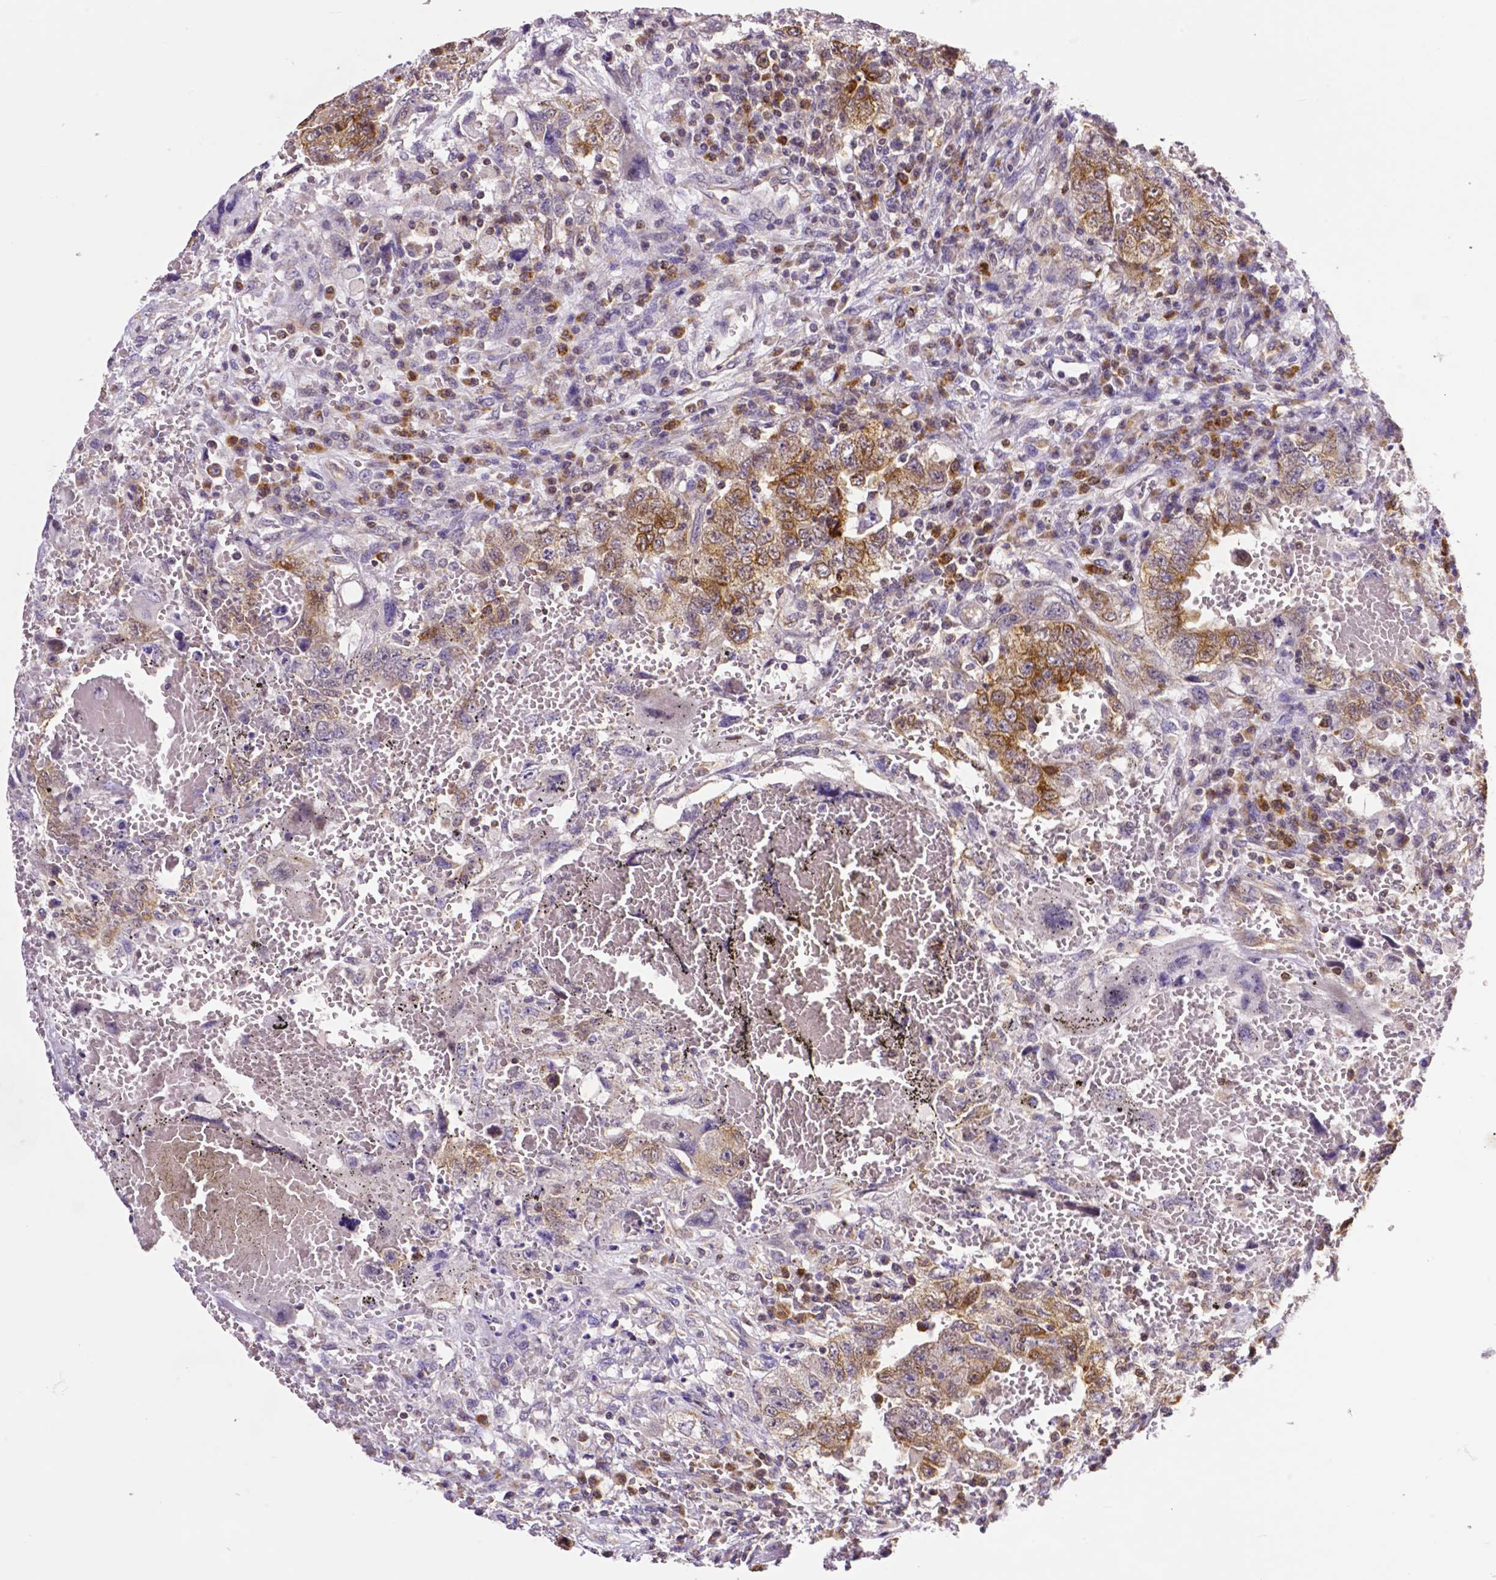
{"staining": {"intensity": "moderate", "quantity": ">75%", "location": "cytoplasmic/membranous"}, "tissue": "testis cancer", "cell_type": "Tumor cells", "image_type": "cancer", "snomed": [{"axis": "morphology", "description": "Carcinoma, Embryonal, NOS"}, {"axis": "topography", "description": "Testis"}], "caption": "The immunohistochemical stain shows moderate cytoplasmic/membranous staining in tumor cells of testis cancer (embryonal carcinoma) tissue. The staining is performed using DAB brown chromogen to label protein expression. The nuclei are counter-stained blue using hematoxylin.", "gene": "MCL1", "patient": {"sex": "male", "age": 26}}